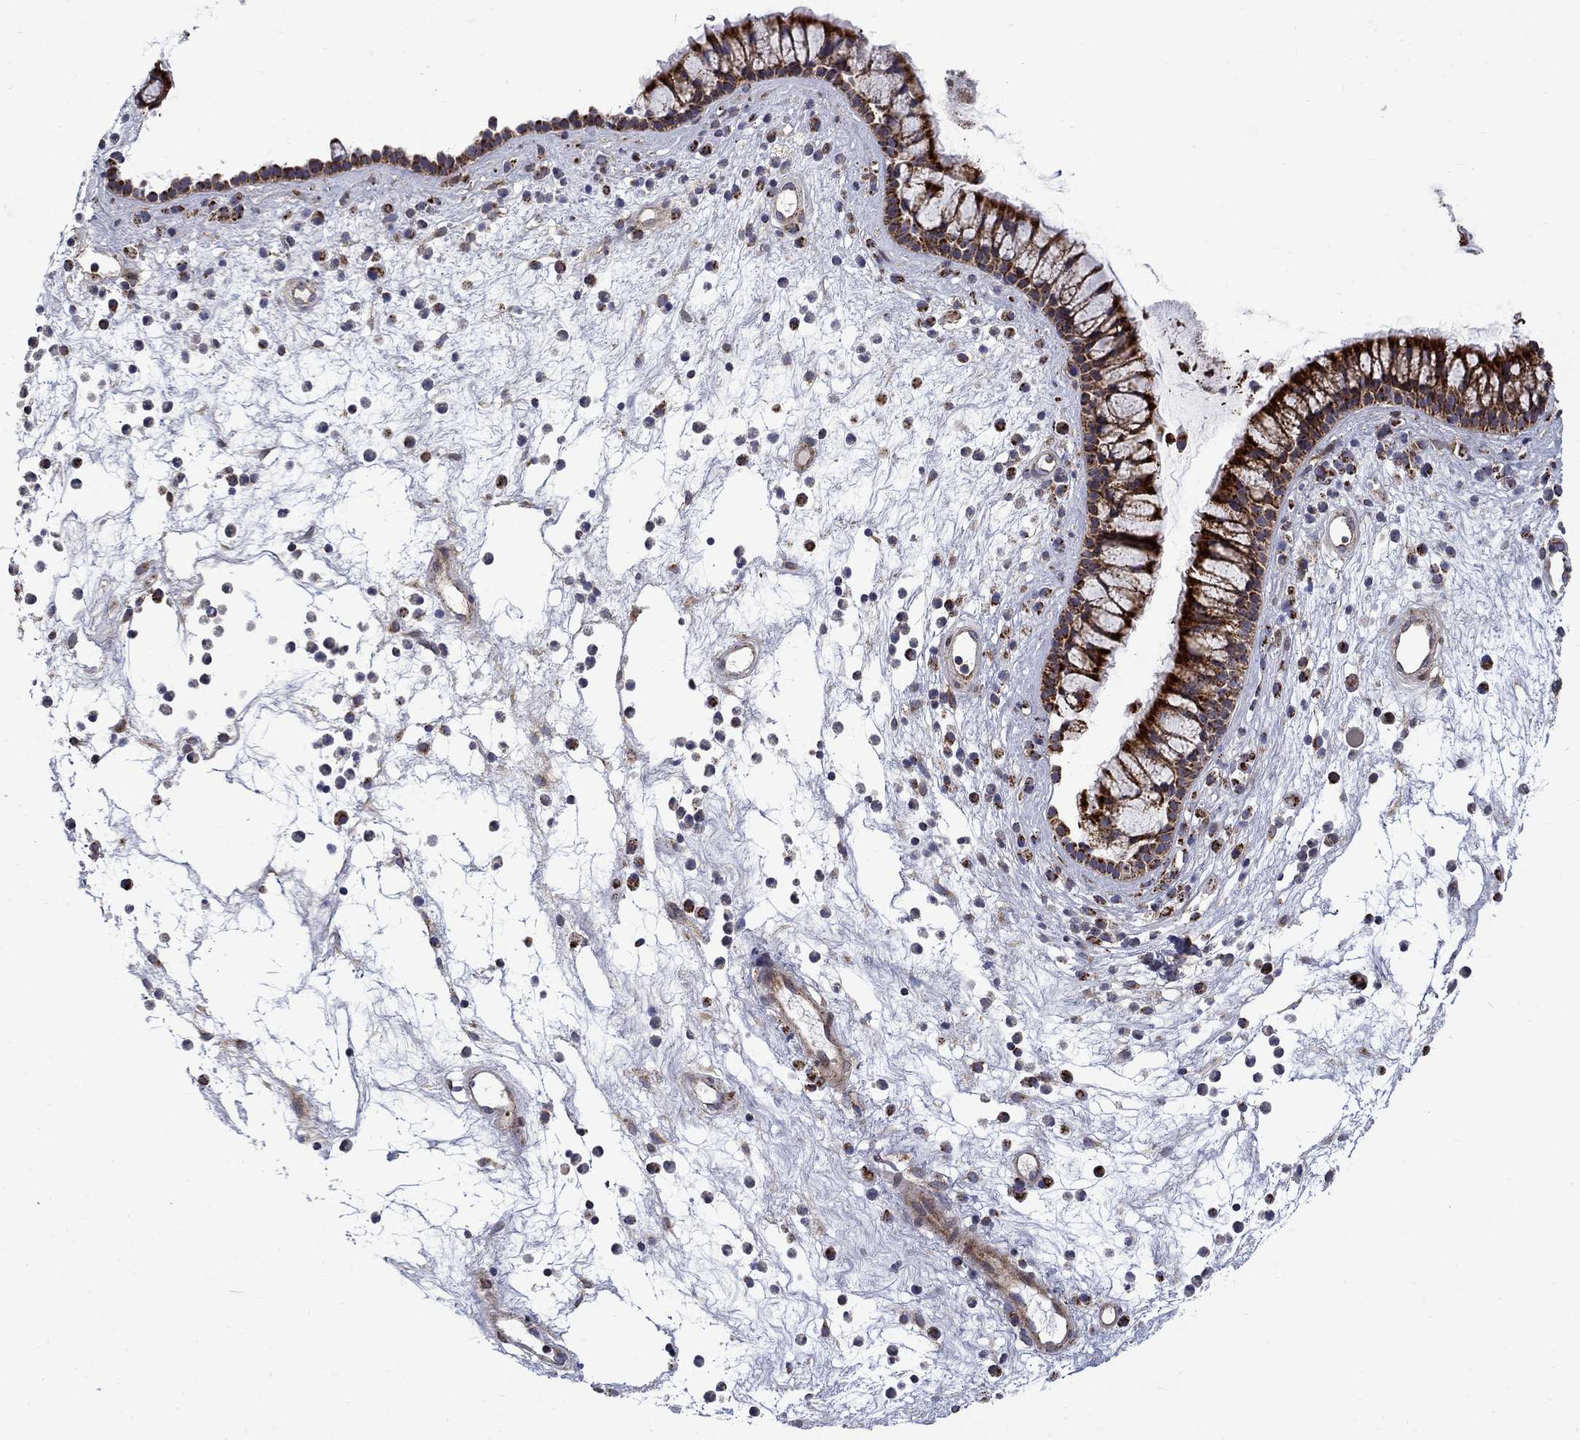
{"staining": {"intensity": "strong", "quantity": ">75%", "location": "cytoplasmic/membranous"}, "tissue": "nasopharynx", "cell_type": "Respiratory epithelial cells", "image_type": "normal", "snomed": [{"axis": "morphology", "description": "Normal tissue, NOS"}, {"axis": "topography", "description": "Nasopharynx"}], "caption": "Human nasopharynx stained with a brown dye reveals strong cytoplasmic/membranous positive positivity in approximately >75% of respiratory epithelial cells.", "gene": "PCBP3", "patient": {"sex": "male", "age": 77}}